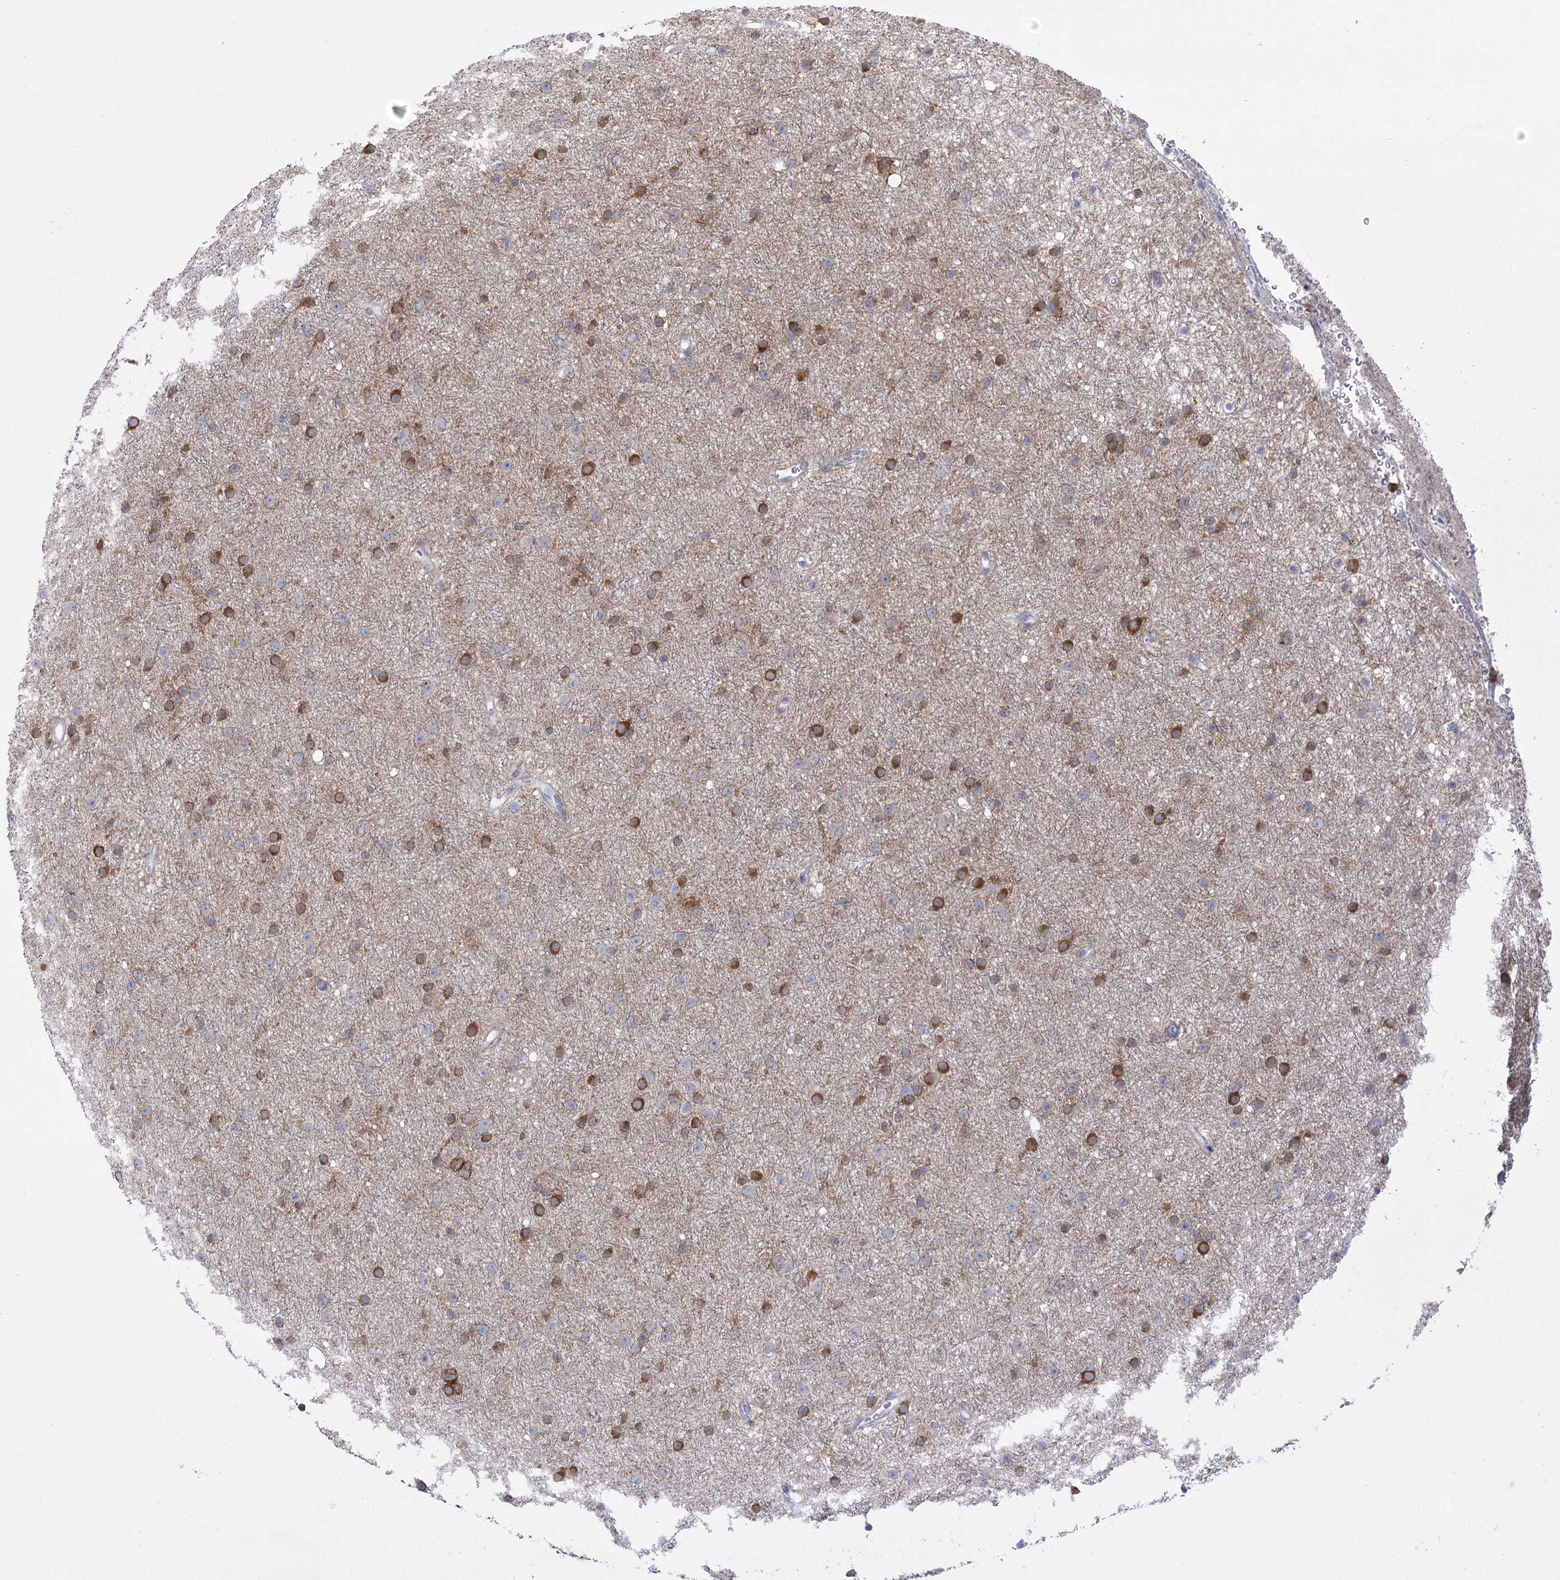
{"staining": {"intensity": "moderate", "quantity": "25%-75%", "location": "cytoplasmic/membranous"}, "tissue": "glioma", "cell_type": "Tumor cells", "image_type": "cancer", "snomed": [{"axis": "morphology", "description": "Glioma, malignant, Low grade"}, {"axis": "topography", "description": "Cerebral cortex"}], "caption": "This image reveals malignant glioma (low-grade) stained with immunohistochemistry to label a protein in brown. The cytoplasmic/membranous of tumor cells show moderate positivity for the protein. Nuclei are counter-stained blue.", "gene": "CCDC88A", "patient": {"sex": "female", "age": 39}}